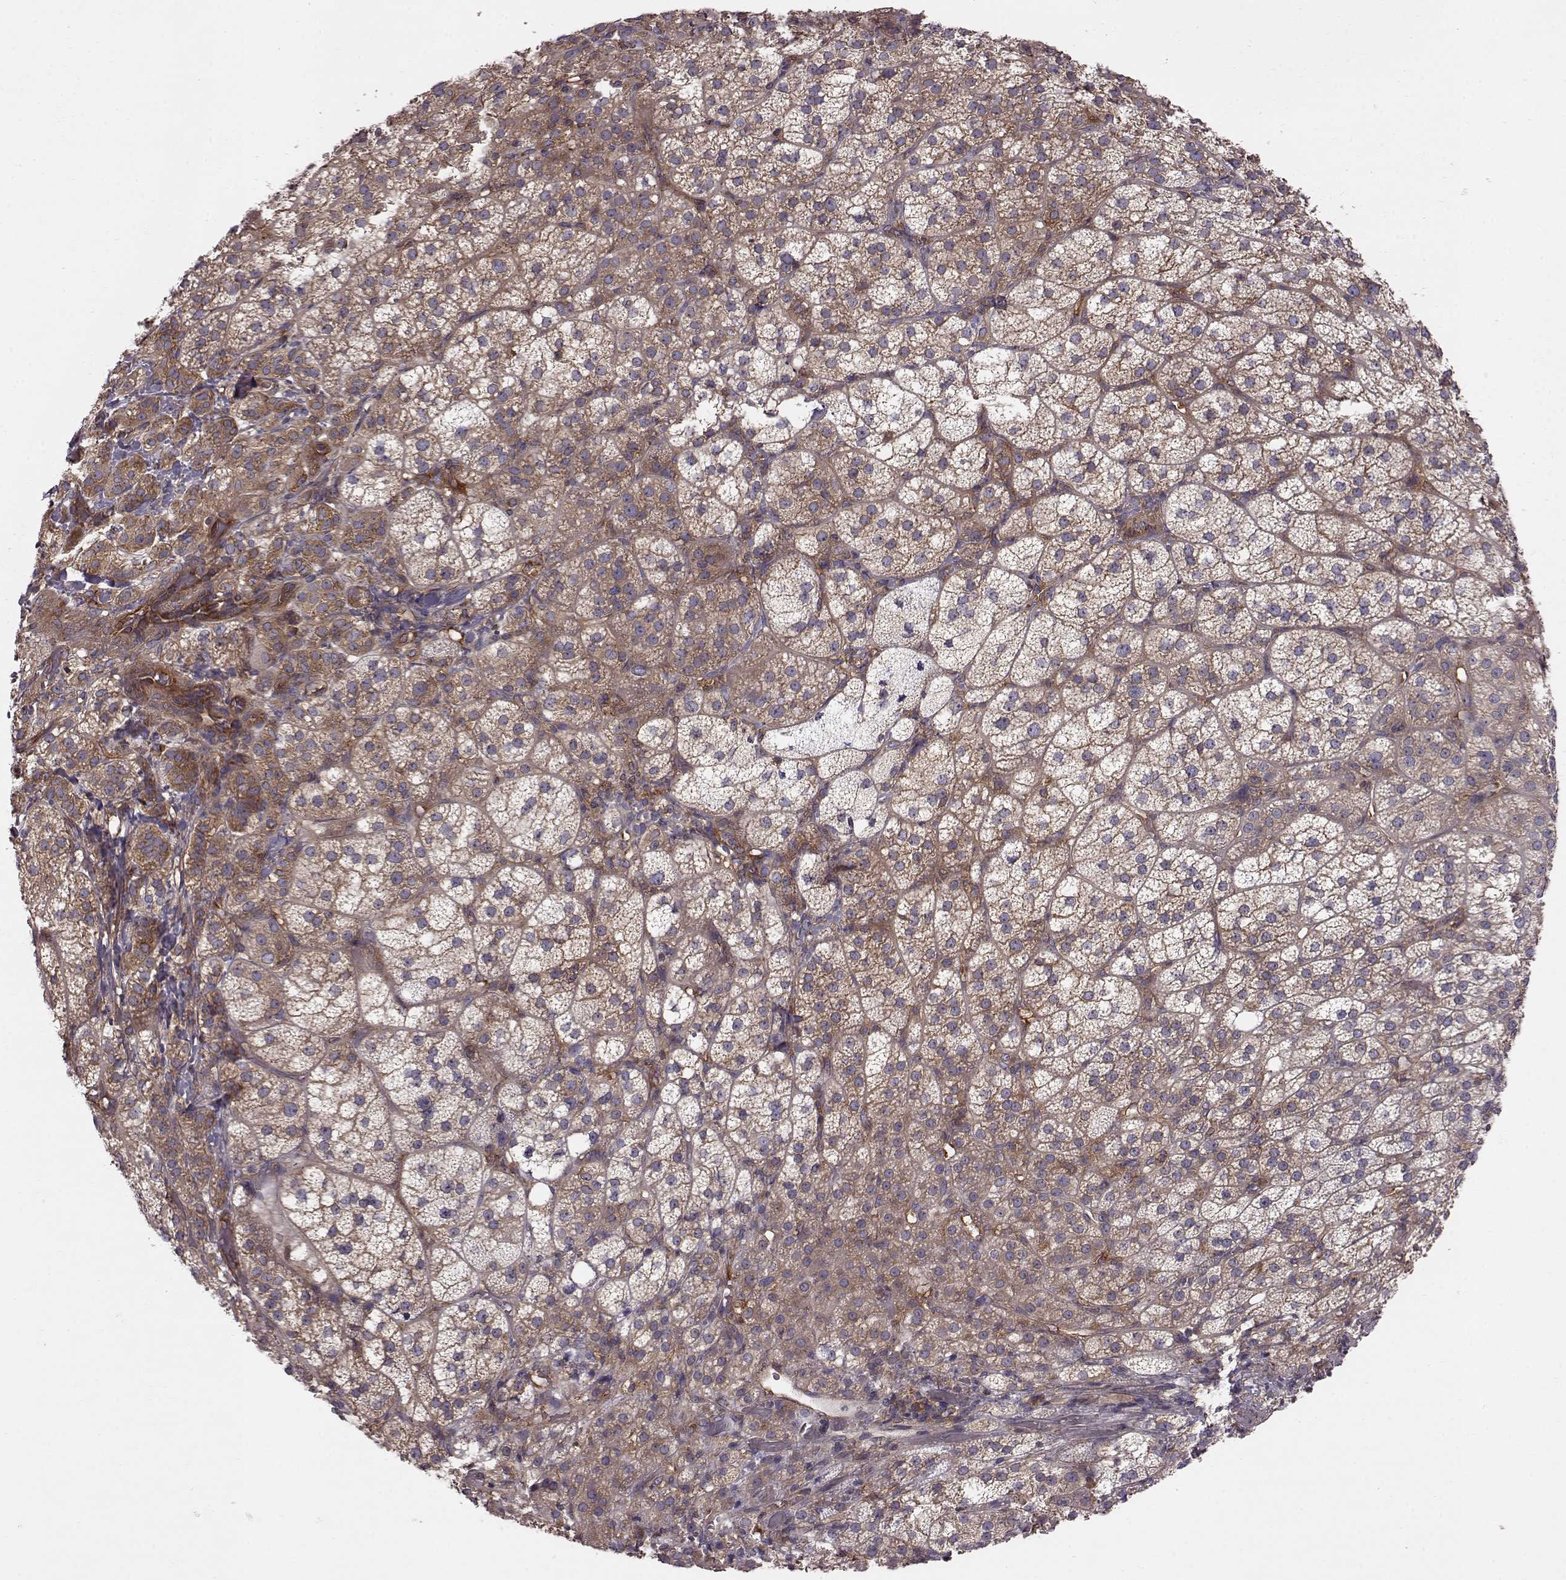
{"staining": {"intensity": "weak", "quantity": ">75%", "location": "cytoplasmic/membranous"}, "tissue": "adrenal gland", "cell_type": "Glandular cells", "image_type": "normal", "snomed": [{"axis": "morphology", "description": "Normal tissue, NOS"}, {"axis": "topography", "description": "Adrenal gland"}], "caption": "High-magnification brightfield microscopy of unremarkable adrenal gland stained with DAB (brown) and counterstained with hematoxylin (blue). glandular cells exhibit weak cytoplasmic/membranous positivity is identified in about>75% of cells. (Brightfield microscopy of DAB IHC at high magnification).", "gene": "RABGAP1", "patient": {"sex": "female", "age": 60}}